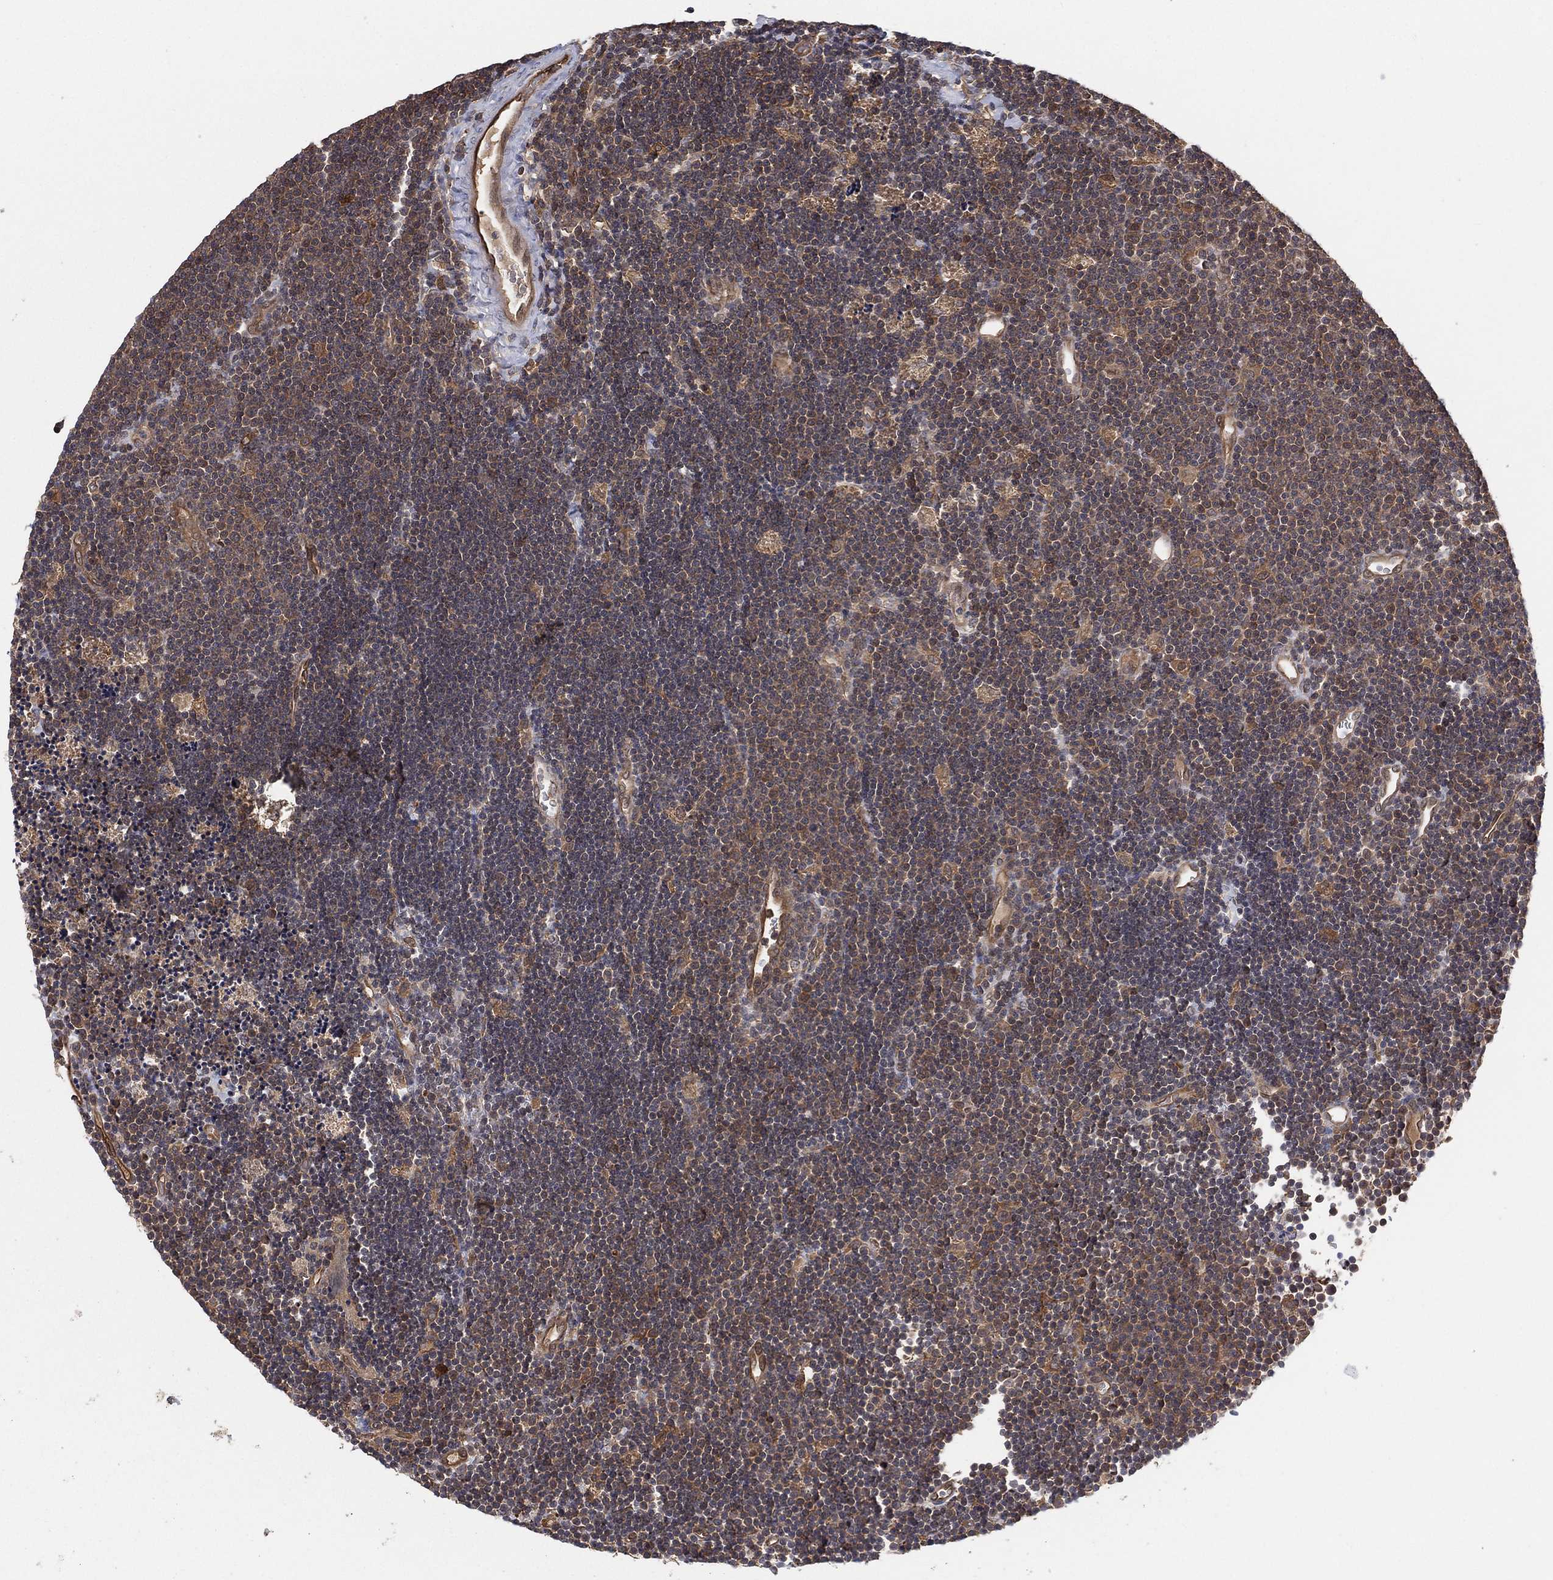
{"staining": {"intensity": "moderate", "quantity": "25%-75%", "location": "cytoplasmic/membranous"}, "tissue": "lymphoma", "cell_type": "Tumor cells", "image_type": "cancer", "snomed": [{"axis": "morphology", "description": "Malignant lymphoma, non-Hodgkin's type, Low grade"}, {"axis": "topography", "description": "Brain"}], "caption": "A brown stain highlights moderate cytoplasmic/membranous positivity of a protein in low-grade malignant lymphoma, non-Hodgkin's type tumor cells.", "gene": "PSMG4", "patient": {"sex": "female", "age": 66}}